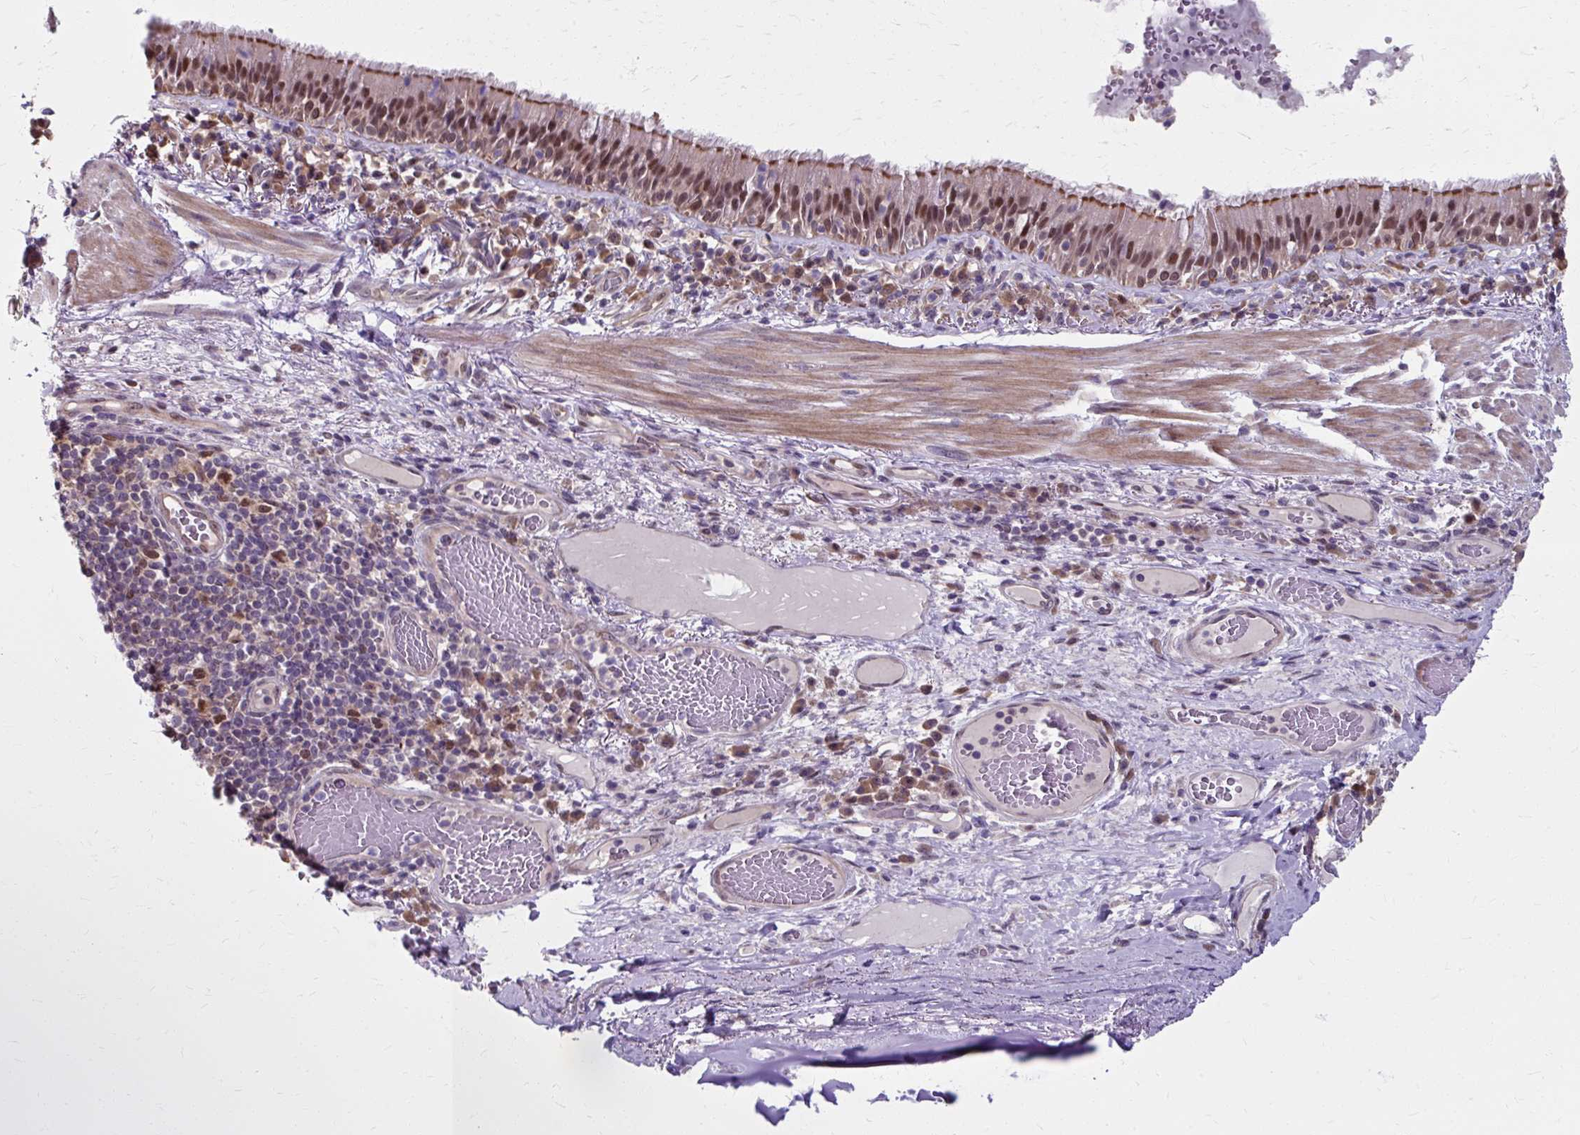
{"staining": {"intensity": "moderate", "quantity": ">75%", "location": "cytoplasmic/membranous,nuclear"}, "tissue": "bronchus", "cell_type": "Respiratory epithelial cells", "image_type": "normal", "snomed": [{"axis": "morphology", "description": "Normal tissue, NOS"}, {"axis": "topography", "description": "Cartilage tissue"}, {"axis": "topography", "description": "Bronchus"}], "caption": "An IHC micrograph of benign tissue is shown. Protein staining in brown labels moderate cytoplasmic/membranous,nuclear positivity in bronchus within respiratory epithelial cells.", "gene": "ZNF555", "patient": {"sex": "male", "age": 56}}